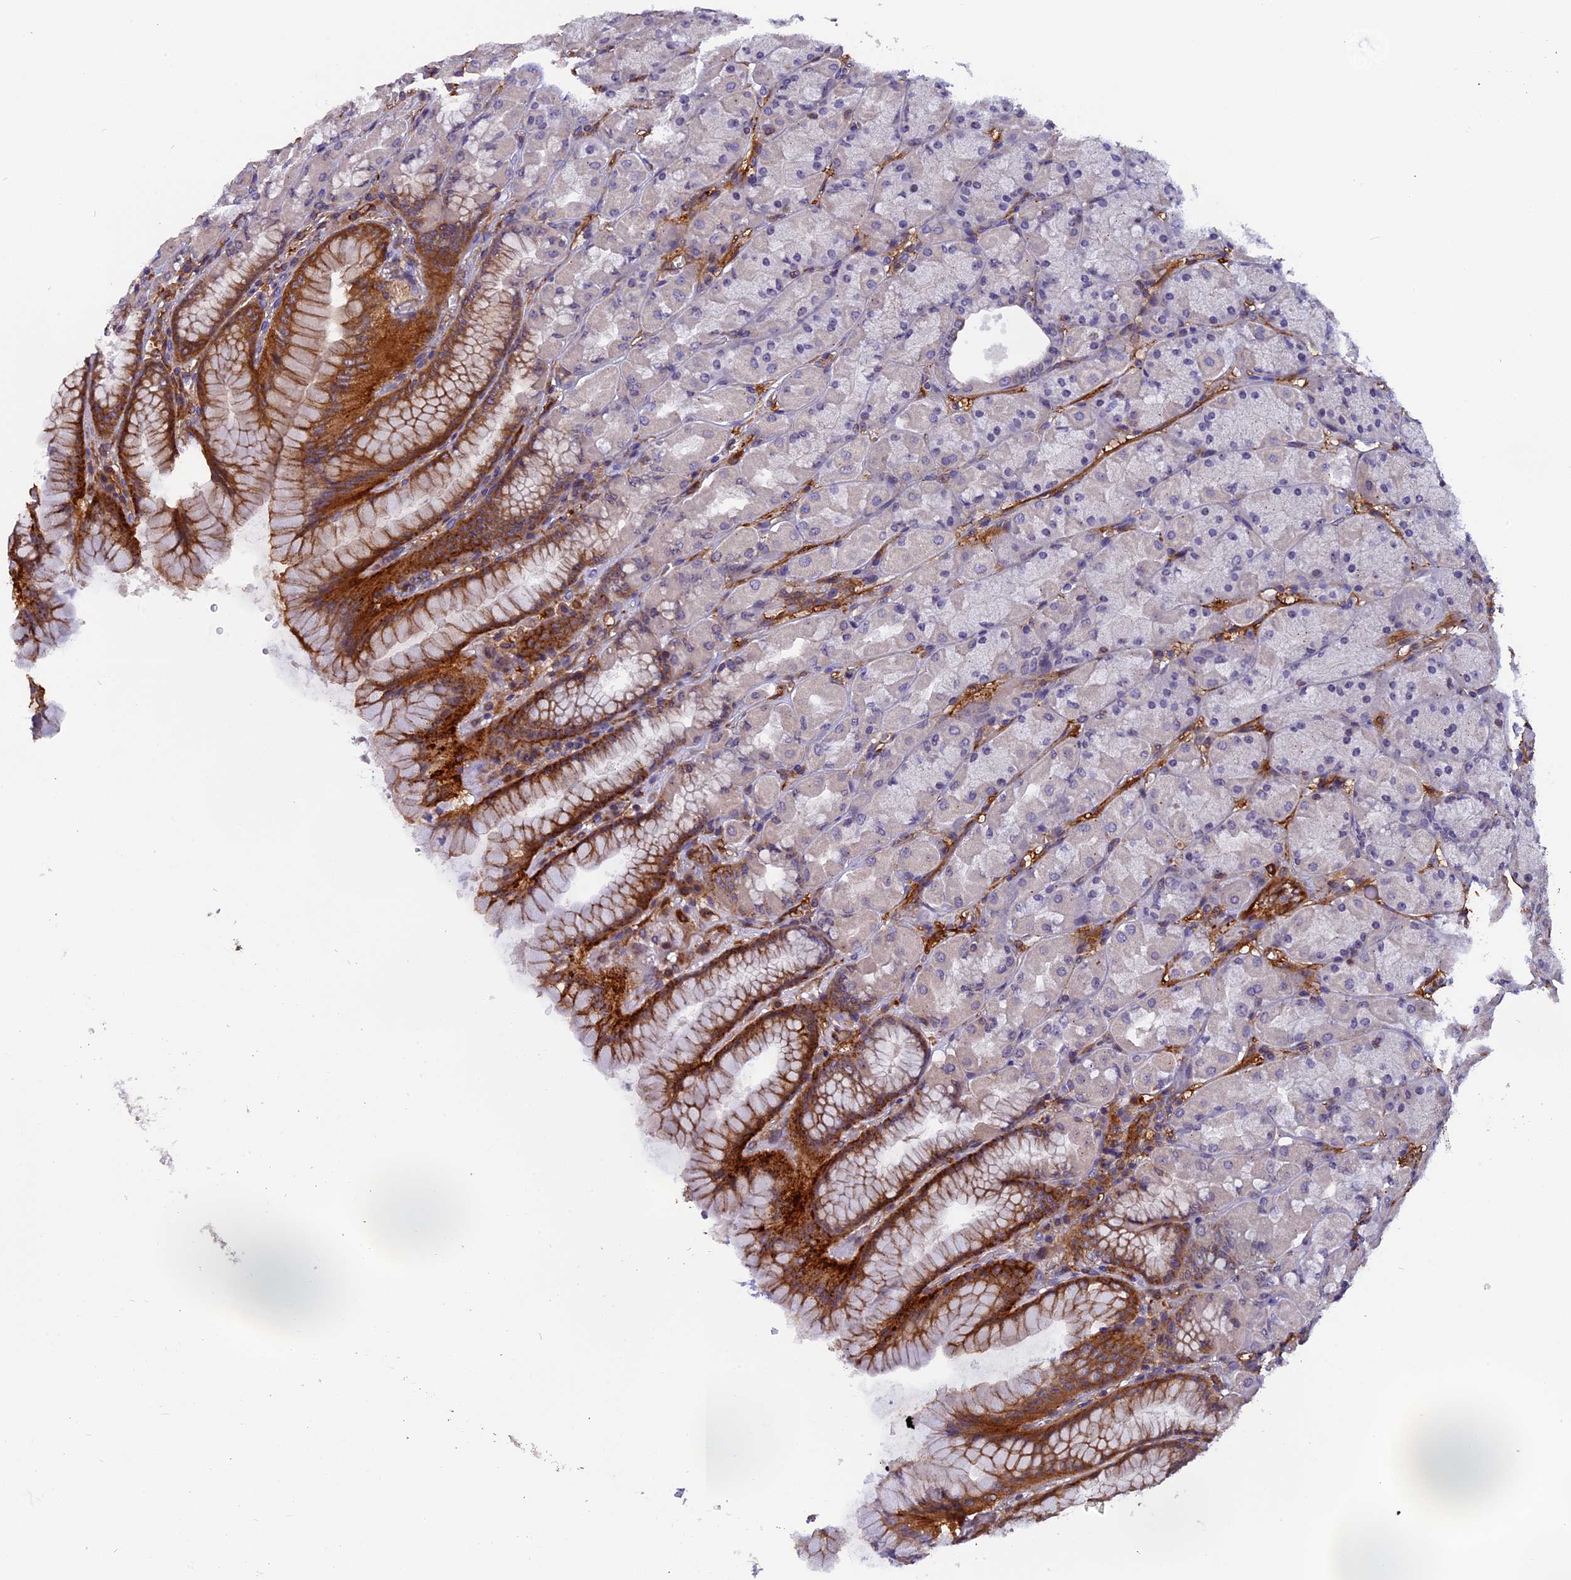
{"staining": {"intensity": "strong", "quantity": "<25%", "location": "cytoplasmic/membranous"}, "tissue": "stomach", "cell_type": "Glandular cells", "image_type": "normal", "snomed": [{"axis": "morphology", "description": "Normal tissue, NOS"}, {"axis": "topography", "description": "Stomach, upper"}], "caption": "The micrograph displays staining of benign stomach, revealing strong cytoplasmic/membranous protein expression (brown color) within glandular cells.", "gene": "EHBP1L1", "patient": {"sex": "female", "age": 56}}